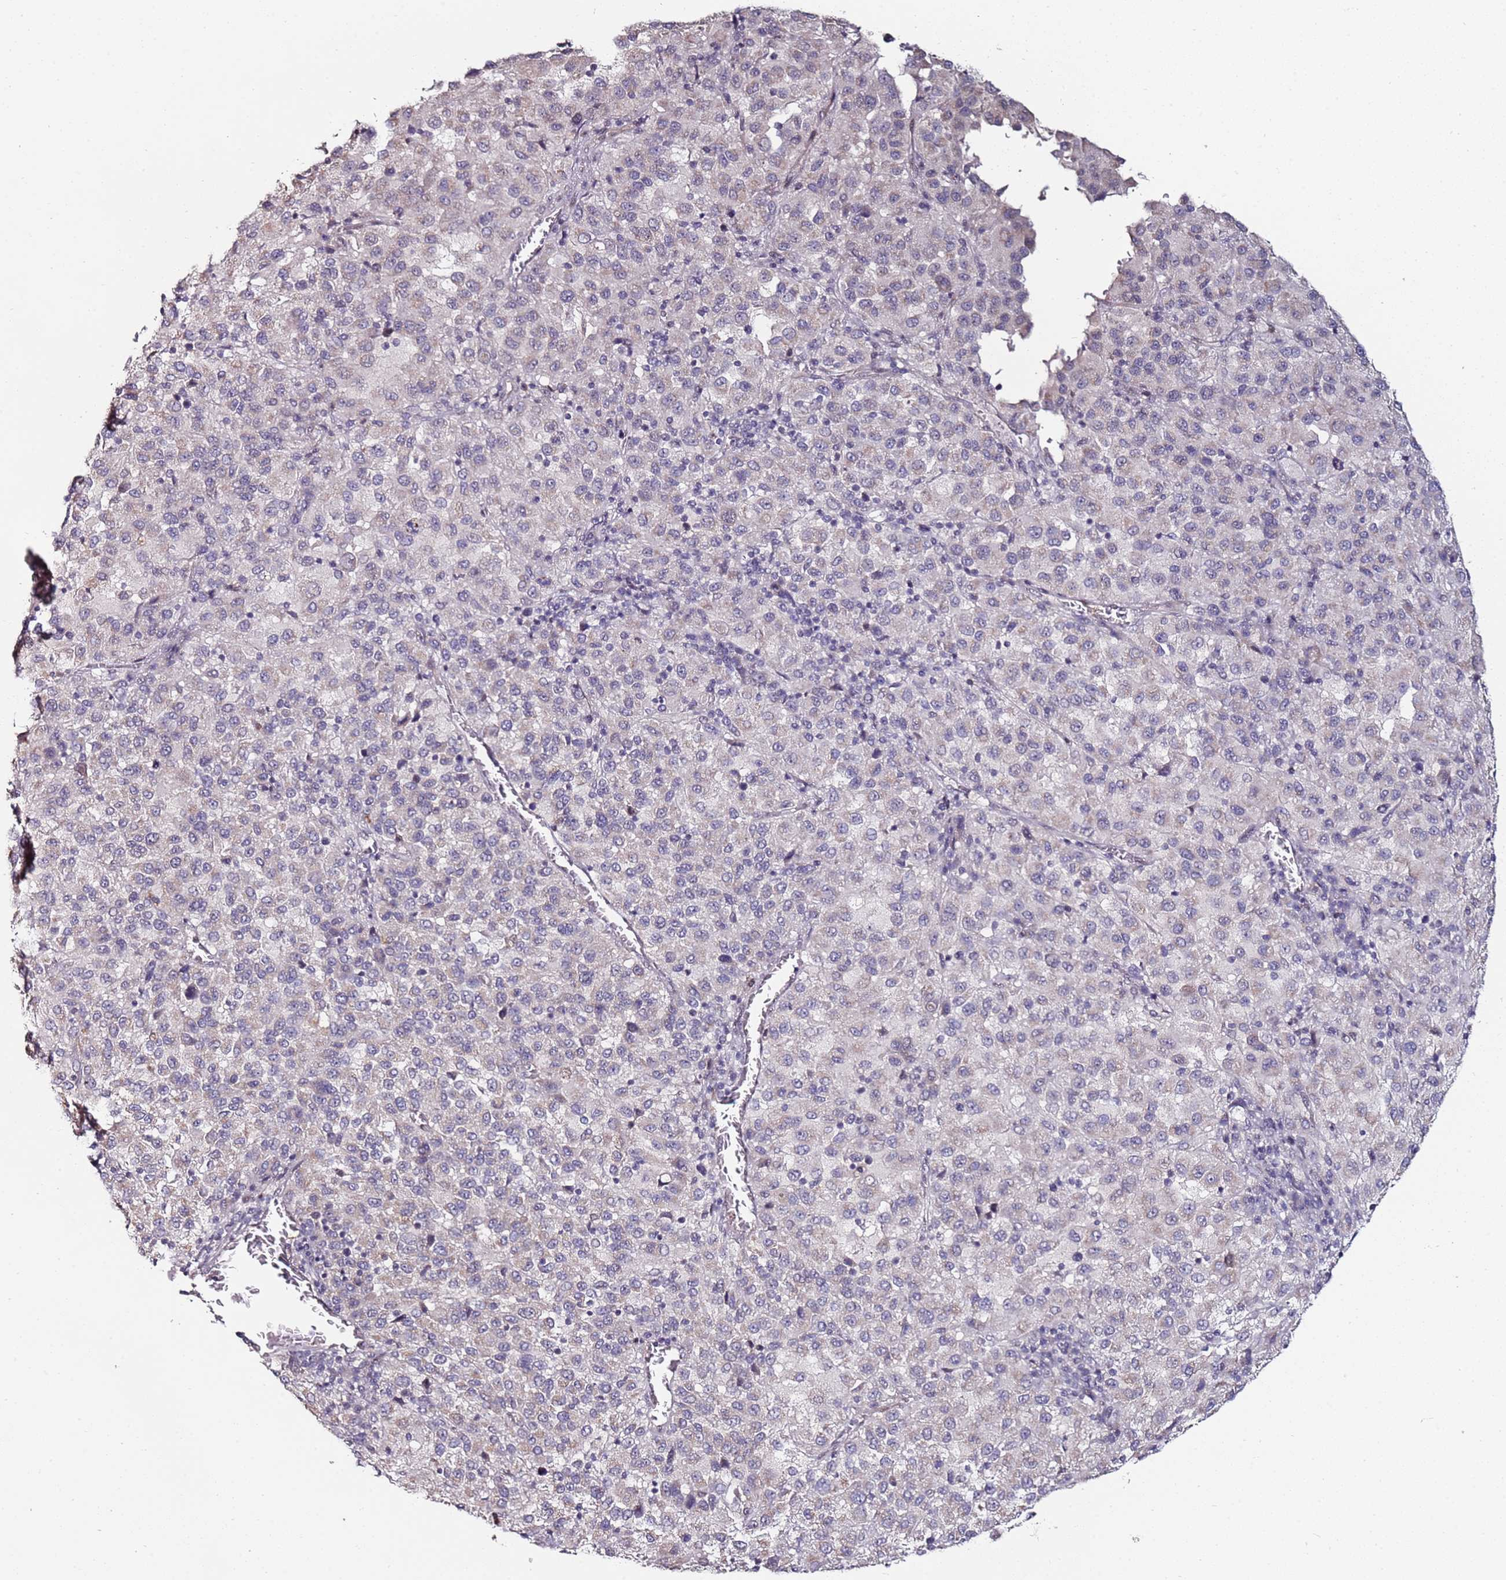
{"staining": {"intensity": "negative", "quantity": "none", "location": "none"}, "tissue": "melanoma", "cell_type": "Tumor cells", "image_type": "cancer", "snomed": [{"axis": "morphology", "description": "Malignant melanoma, Metastatic site"}, {"axis": "topography", "description": "Lung"}], "caption": "Immunohistochemistry of melanoma displays no expression in tumor cells.", "gene": "DUSP28", "patient": {"sex": "male", "age": 64}}